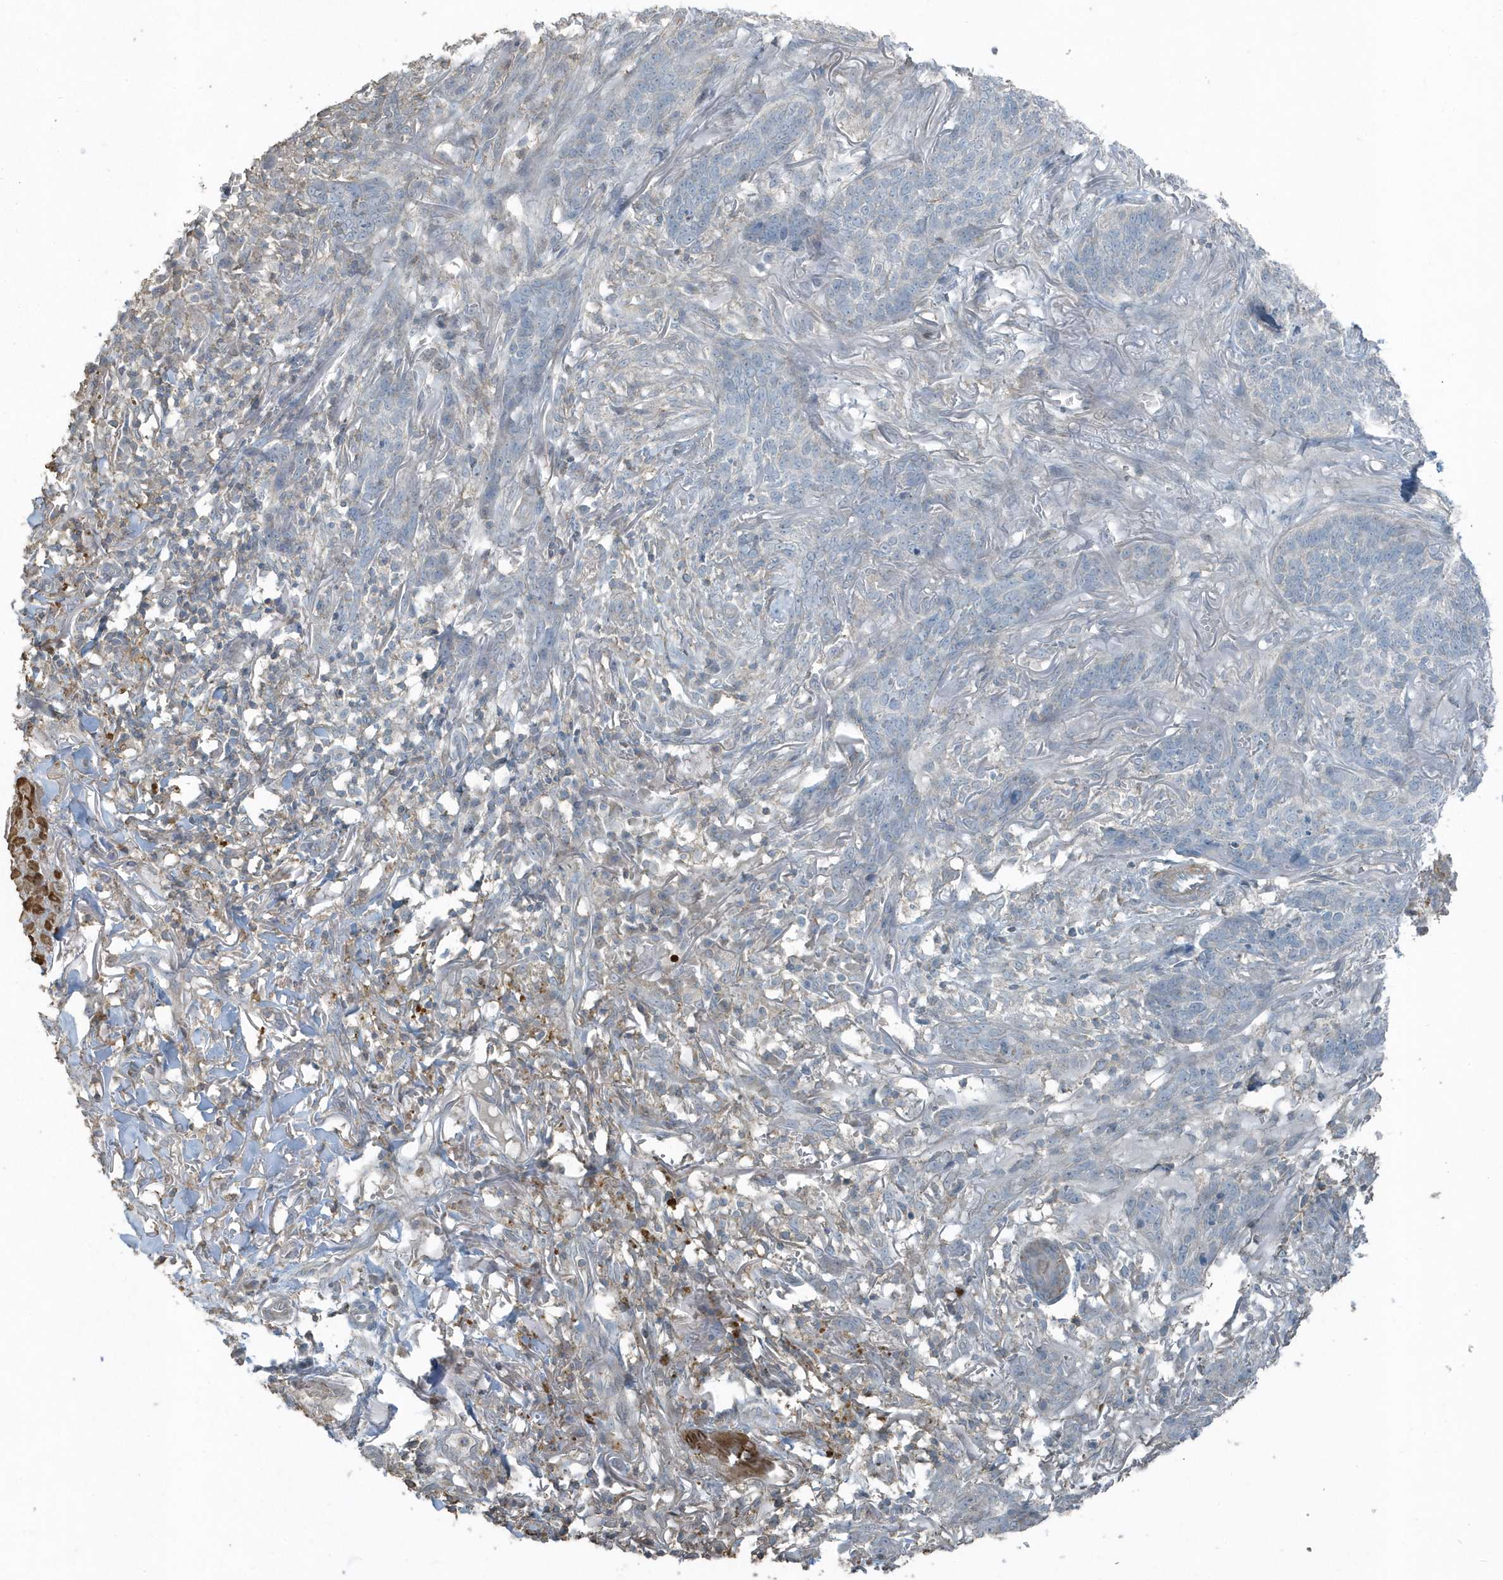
{"staining": {"intensity": "negative", "quantity": "none", "location": "none"}, "tissue": "skin cancer", "cell_type": "Tumor cells", "image_type": "cancer", "snomed": [{"axis": "morphology", "description": "Basal cell carcinoma"}, {"axis": "topography", "description": "Skin"}], "caption": "The image demonstrates no significant staining in tumor cells of skin basal cell carcinoma.", "gene": "ACTC1", "patient": {"sex": "male", "age": 85}}